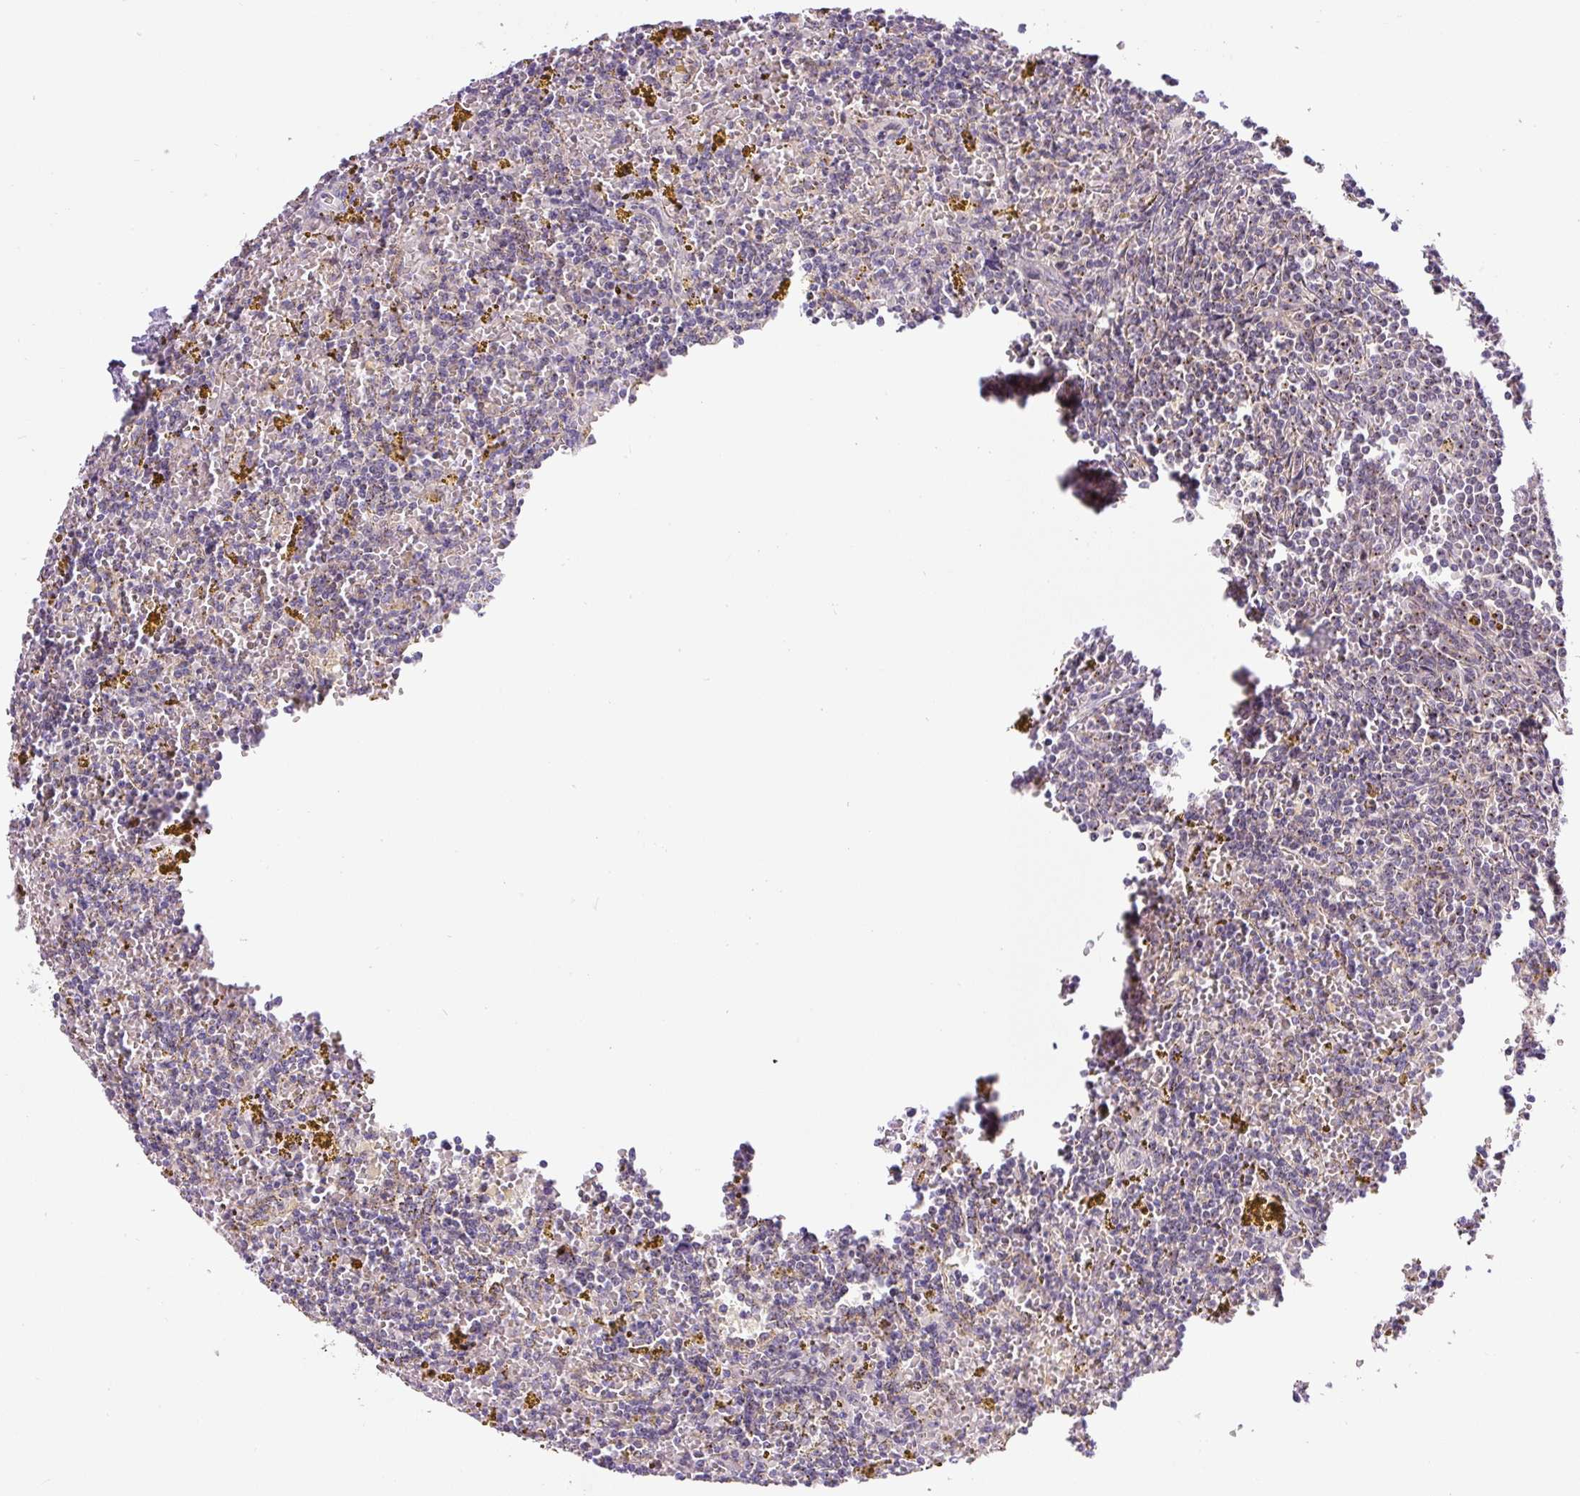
{"staining": {"intensity": "negative", "quantity": "none", "location": "none"}, "tissue": "lymphoma", "cell_type": "Tumor cells", "image_type": "cancer", "snomed": [{"axis": "morphology", "description": "Malignant lymphoma, non-Hodgkin's type, Low grade"}, {"axis": "topography", "description": "Spleen"}, {"axis": "topography", "description": "Lymph node"}], "caption": "This is an immunohistochemistry (IHC) photomicrograph of human lymphoma. There is no staining in tumor cells.", "gene": "PCM1", "patient": {"sex": "female", "age": 66}}